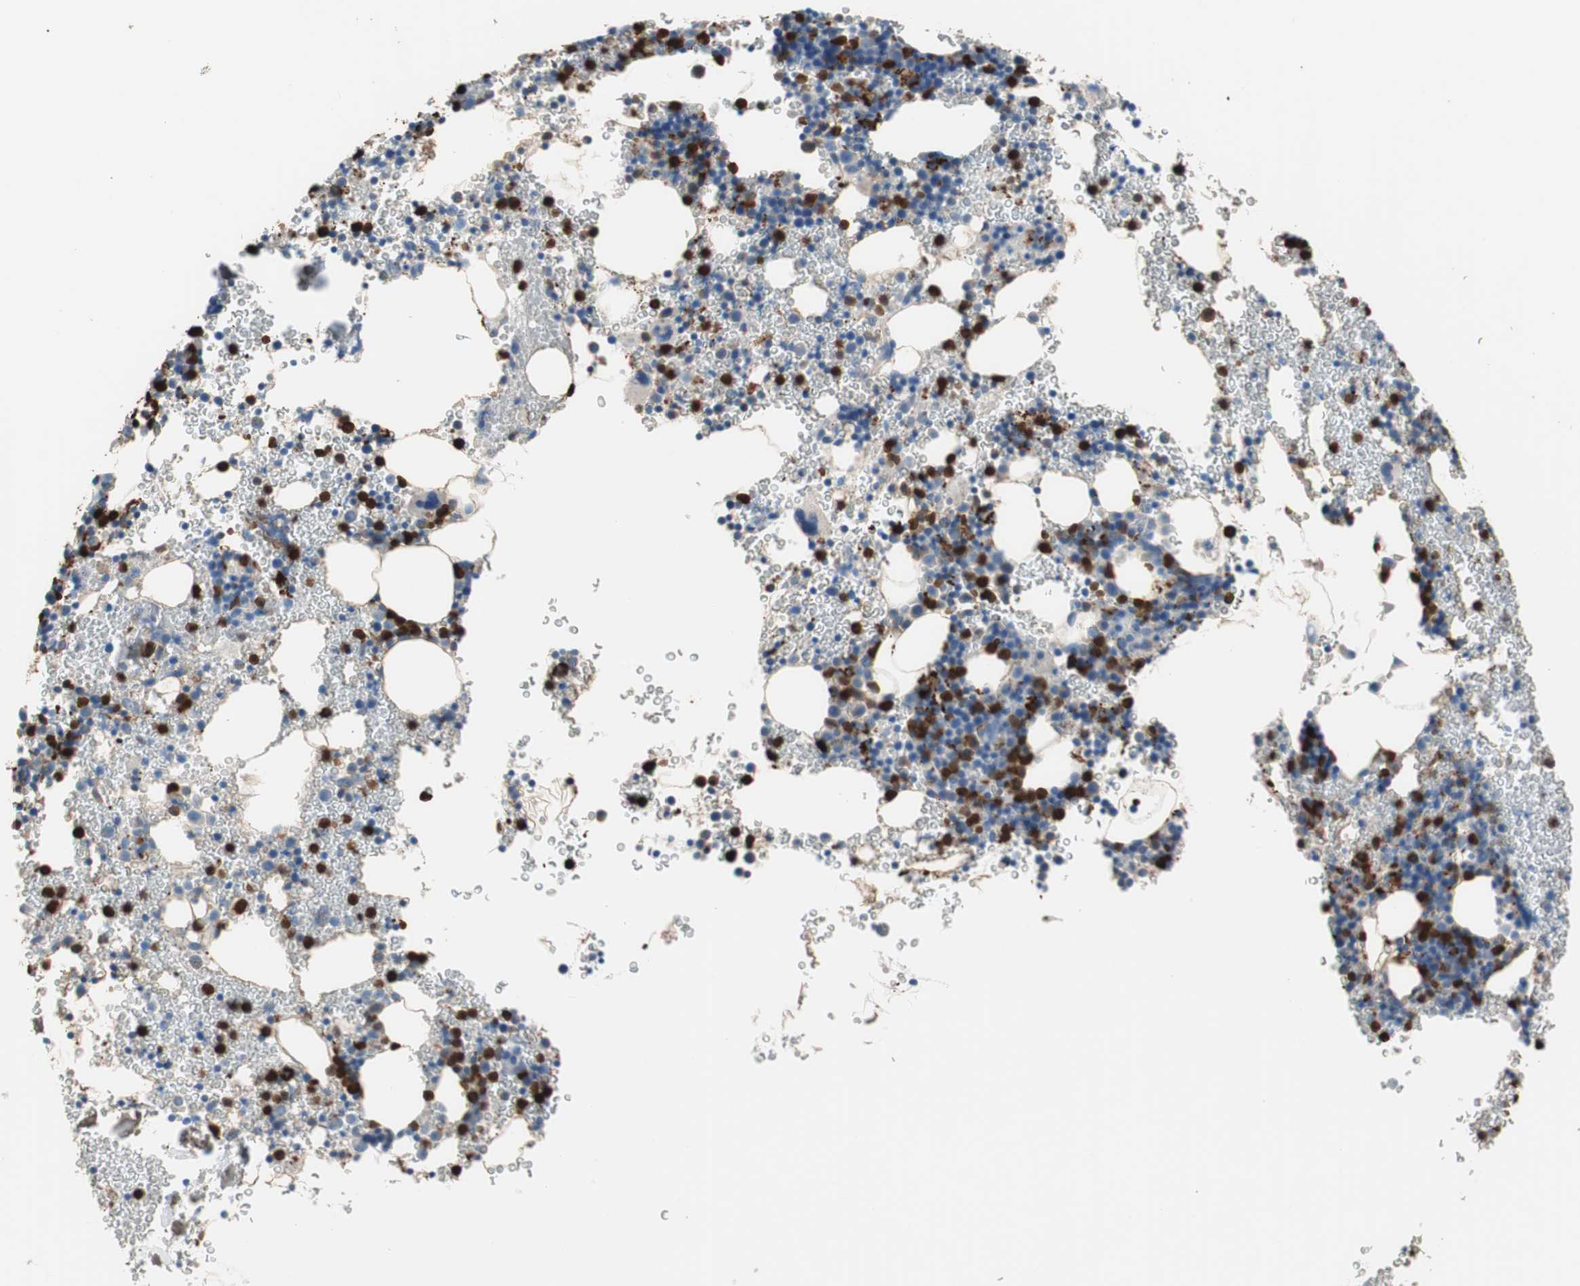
{"staining": {"intensity": "strong", "quantity": "25%-75%", "location": "nuclear"}, "tissue": "bone marrow", "cell_type": "Hematopoietic cells", "image_type": "normal", "snomed": [{"axis": "morphology", "description": "Normal tissue, NOS"}, {"axis": "morphology", "description": "Inflammation, NOS"}, {"axis": "topography", "description": "Bone marrow"}], "caption": "Hematopoietic cells show strong nuclear staining in about 25%-75% of cells in normal bone marrow.", "gene": "CLEC4D", "patient": {"sex": "male", "age": 22}}